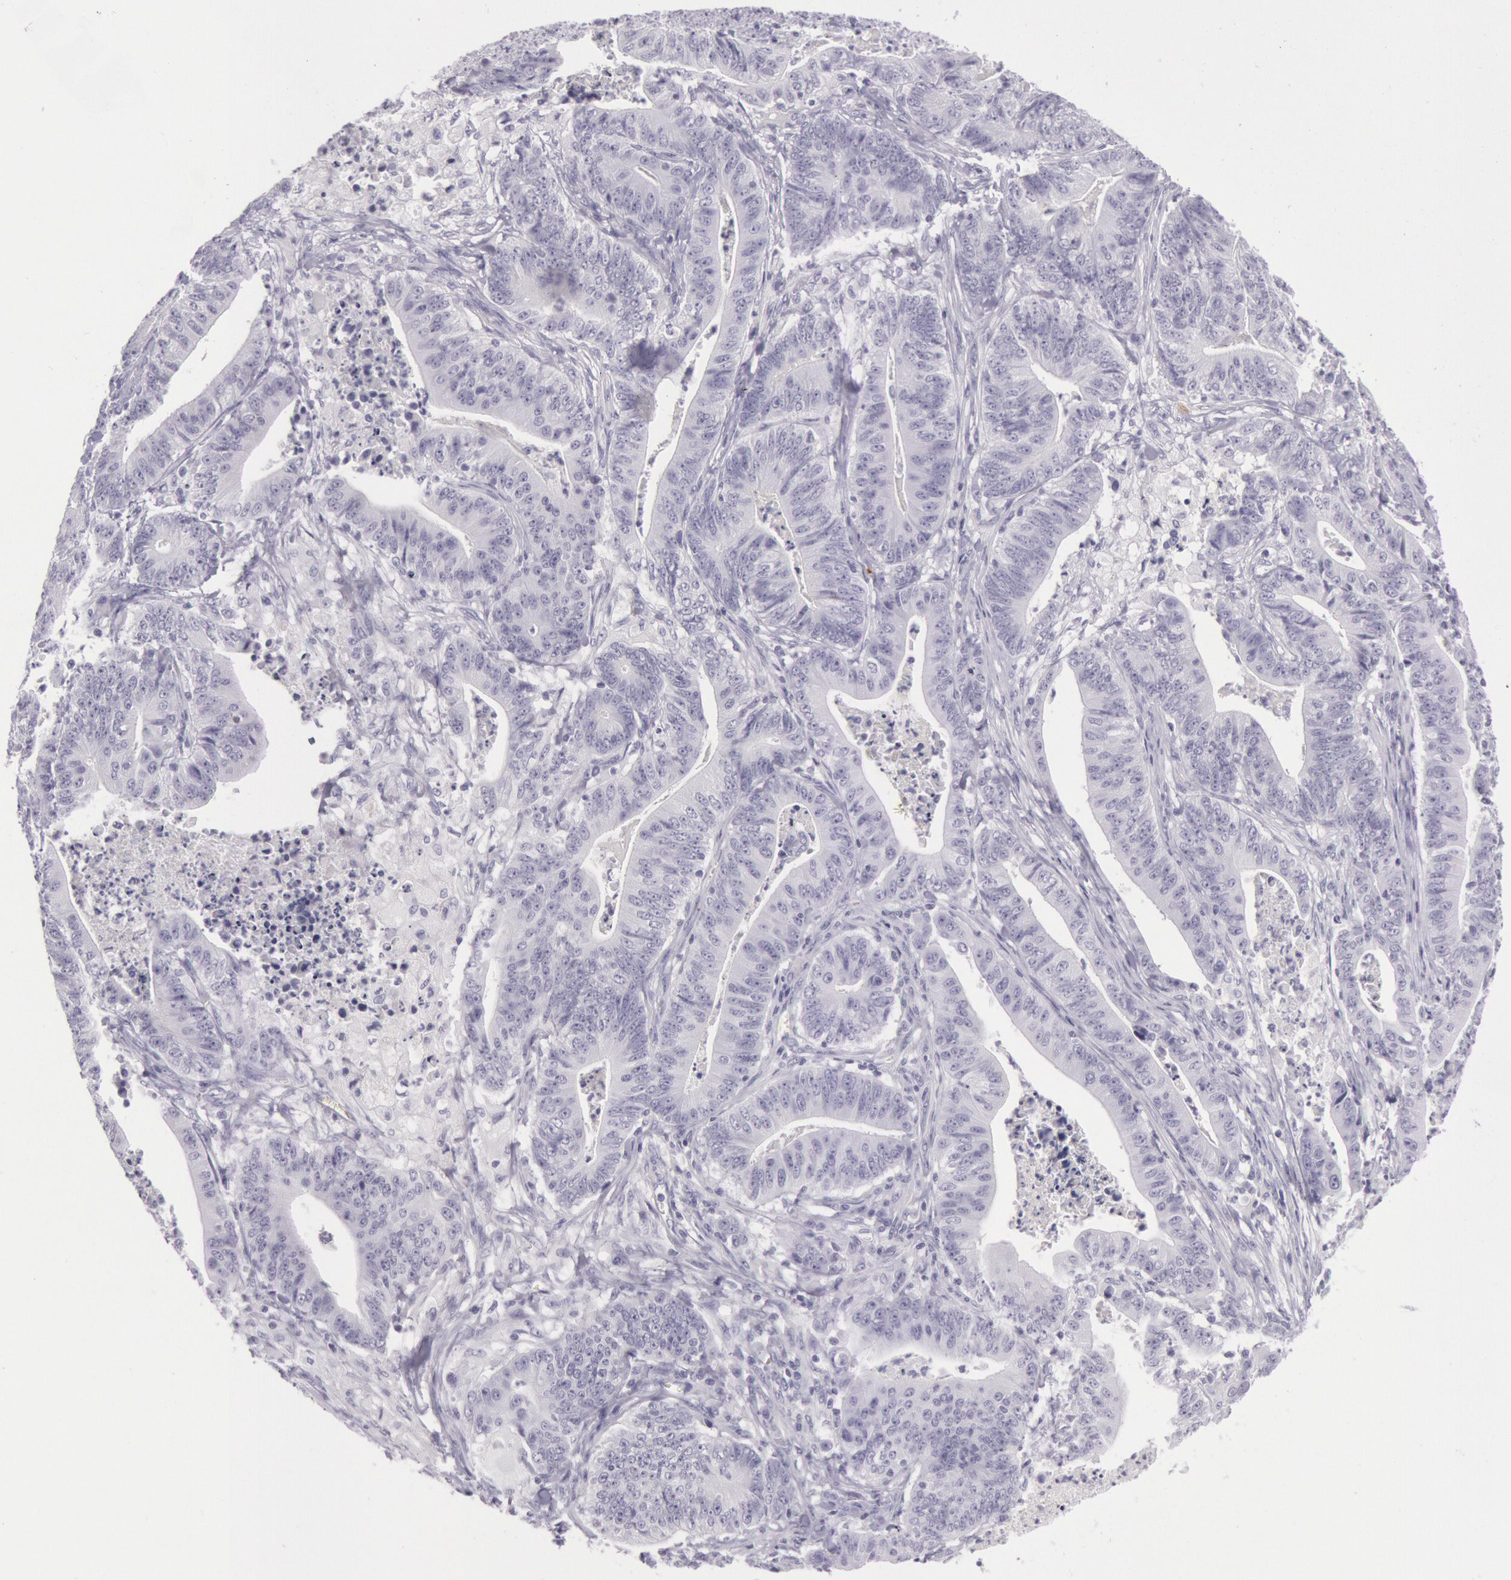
{"staining": {"intensity": "negative", "quantity": "none", "location": "none"}, "tissue": "stomach cancer", "cell_type": "Tumor cells", "image_type": "cancer", "snomed": [{"axis": "morphology", "description": "Adenocarcinoma, NOS"}, {"axis": "topography", "description": "Stomach, lower"}], "caption": "This is an immunohistochemistry histopathology image of stomach cancer. There is no staining in tumor cells.", "gene": "CKB", "patient": {"sex": "female", "age": 86}}